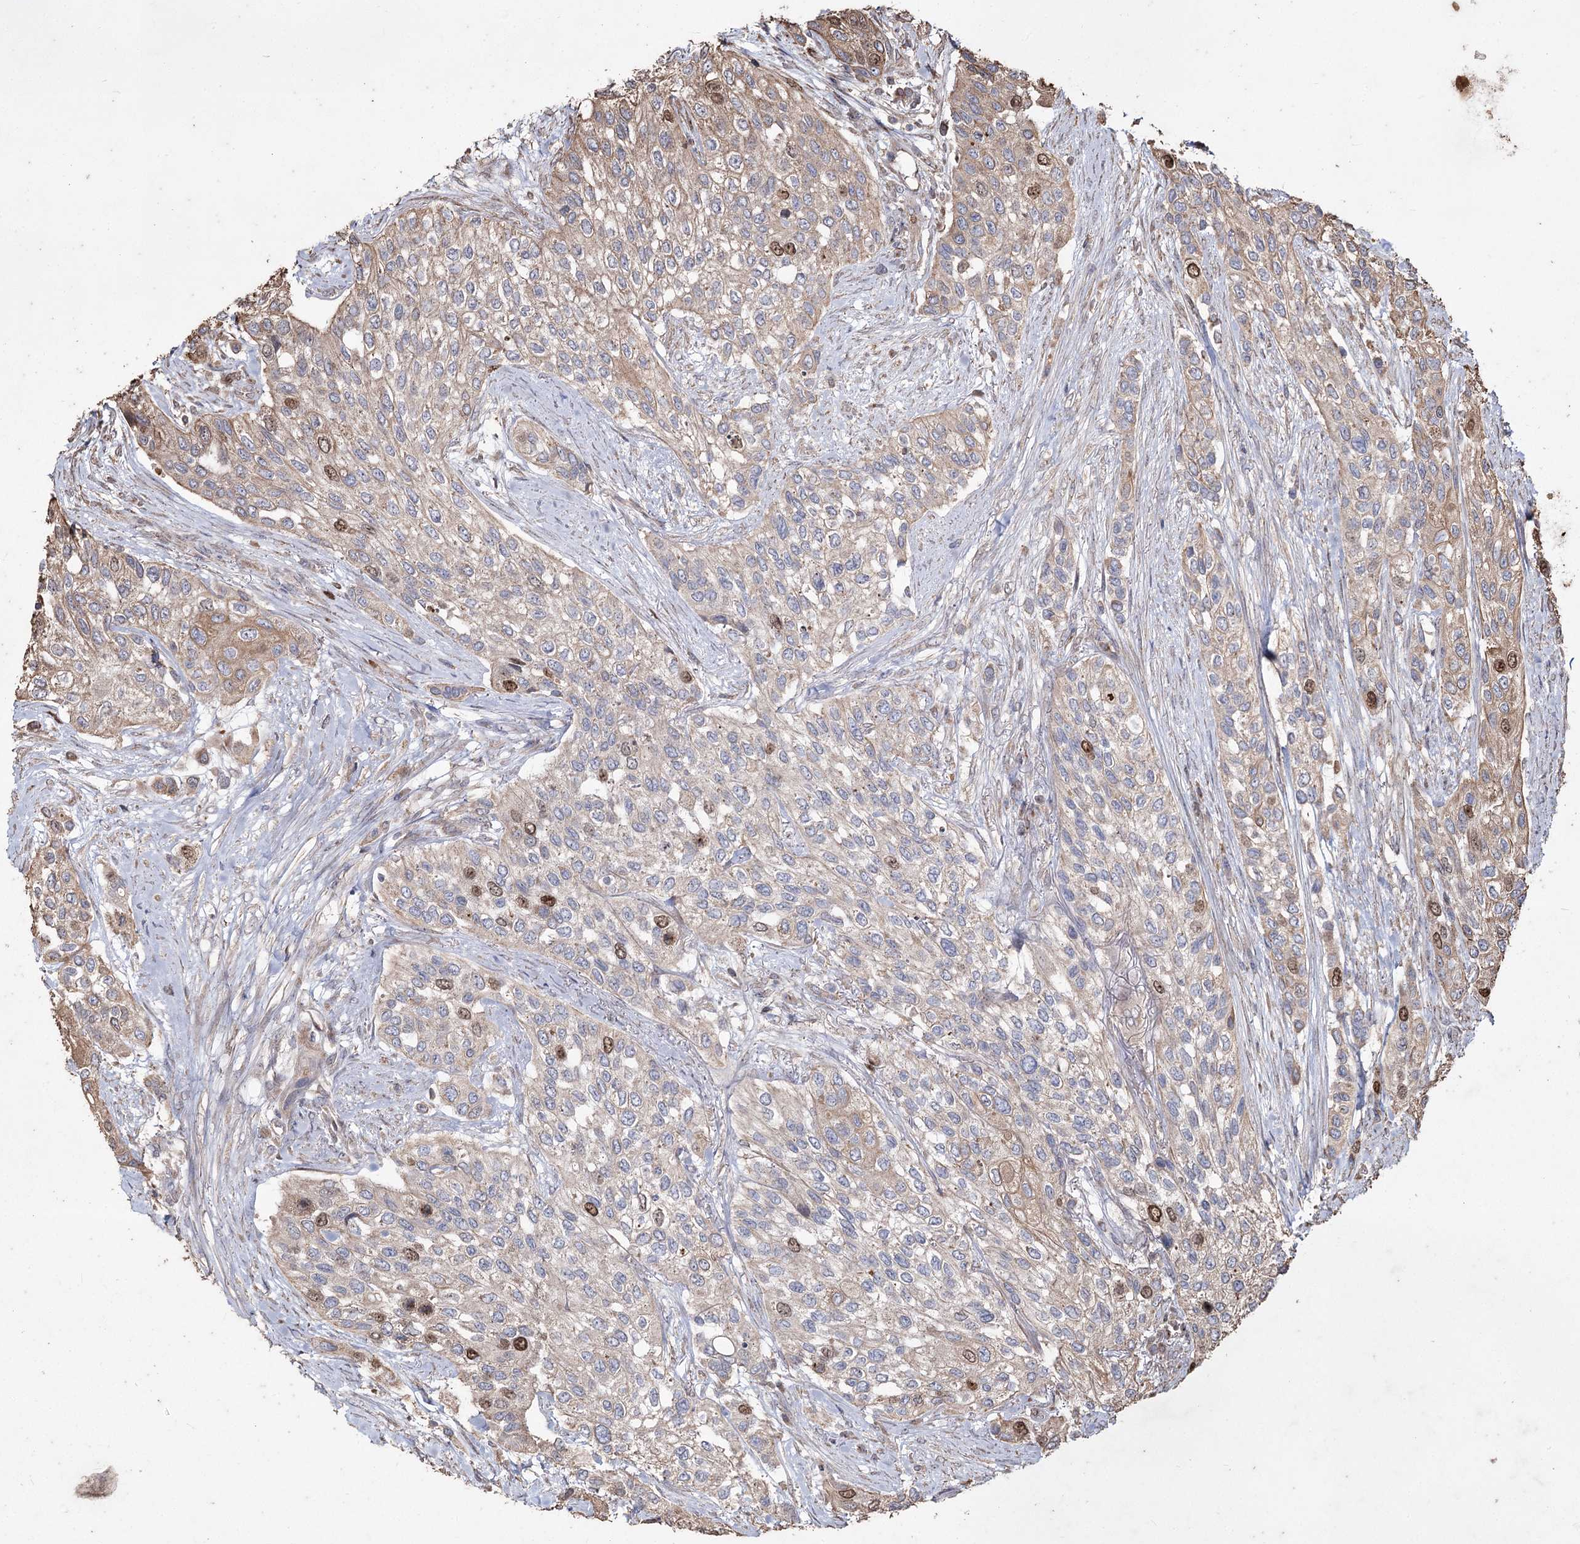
{"staining": {"intensity": "moderate", "quantity": "<25%", "location": "nuclear"}, "tissue": "urothelial cancer", "cell_type": "Tumor cells", "image_type": "cancer", "snomed": [{"axis": "morphology", "description": "Normal tissue, NOS"}, {"axis": "morphology", "description": "Urothelial carcinoma, High grade"}, {"axis": "topography", "description": "Vascular tissue"}, {"axis": "topography", "description": "Urinary bladder"}], "caption": "A brown stain labels moderate nuclear expression of a protein in human urothelial carcinoma (high-grade) tumor cells. (IHC, brightfield microscopy, high magnification).", "gene": "PRC1", "patient": {"sex": "female", "age": 56}}